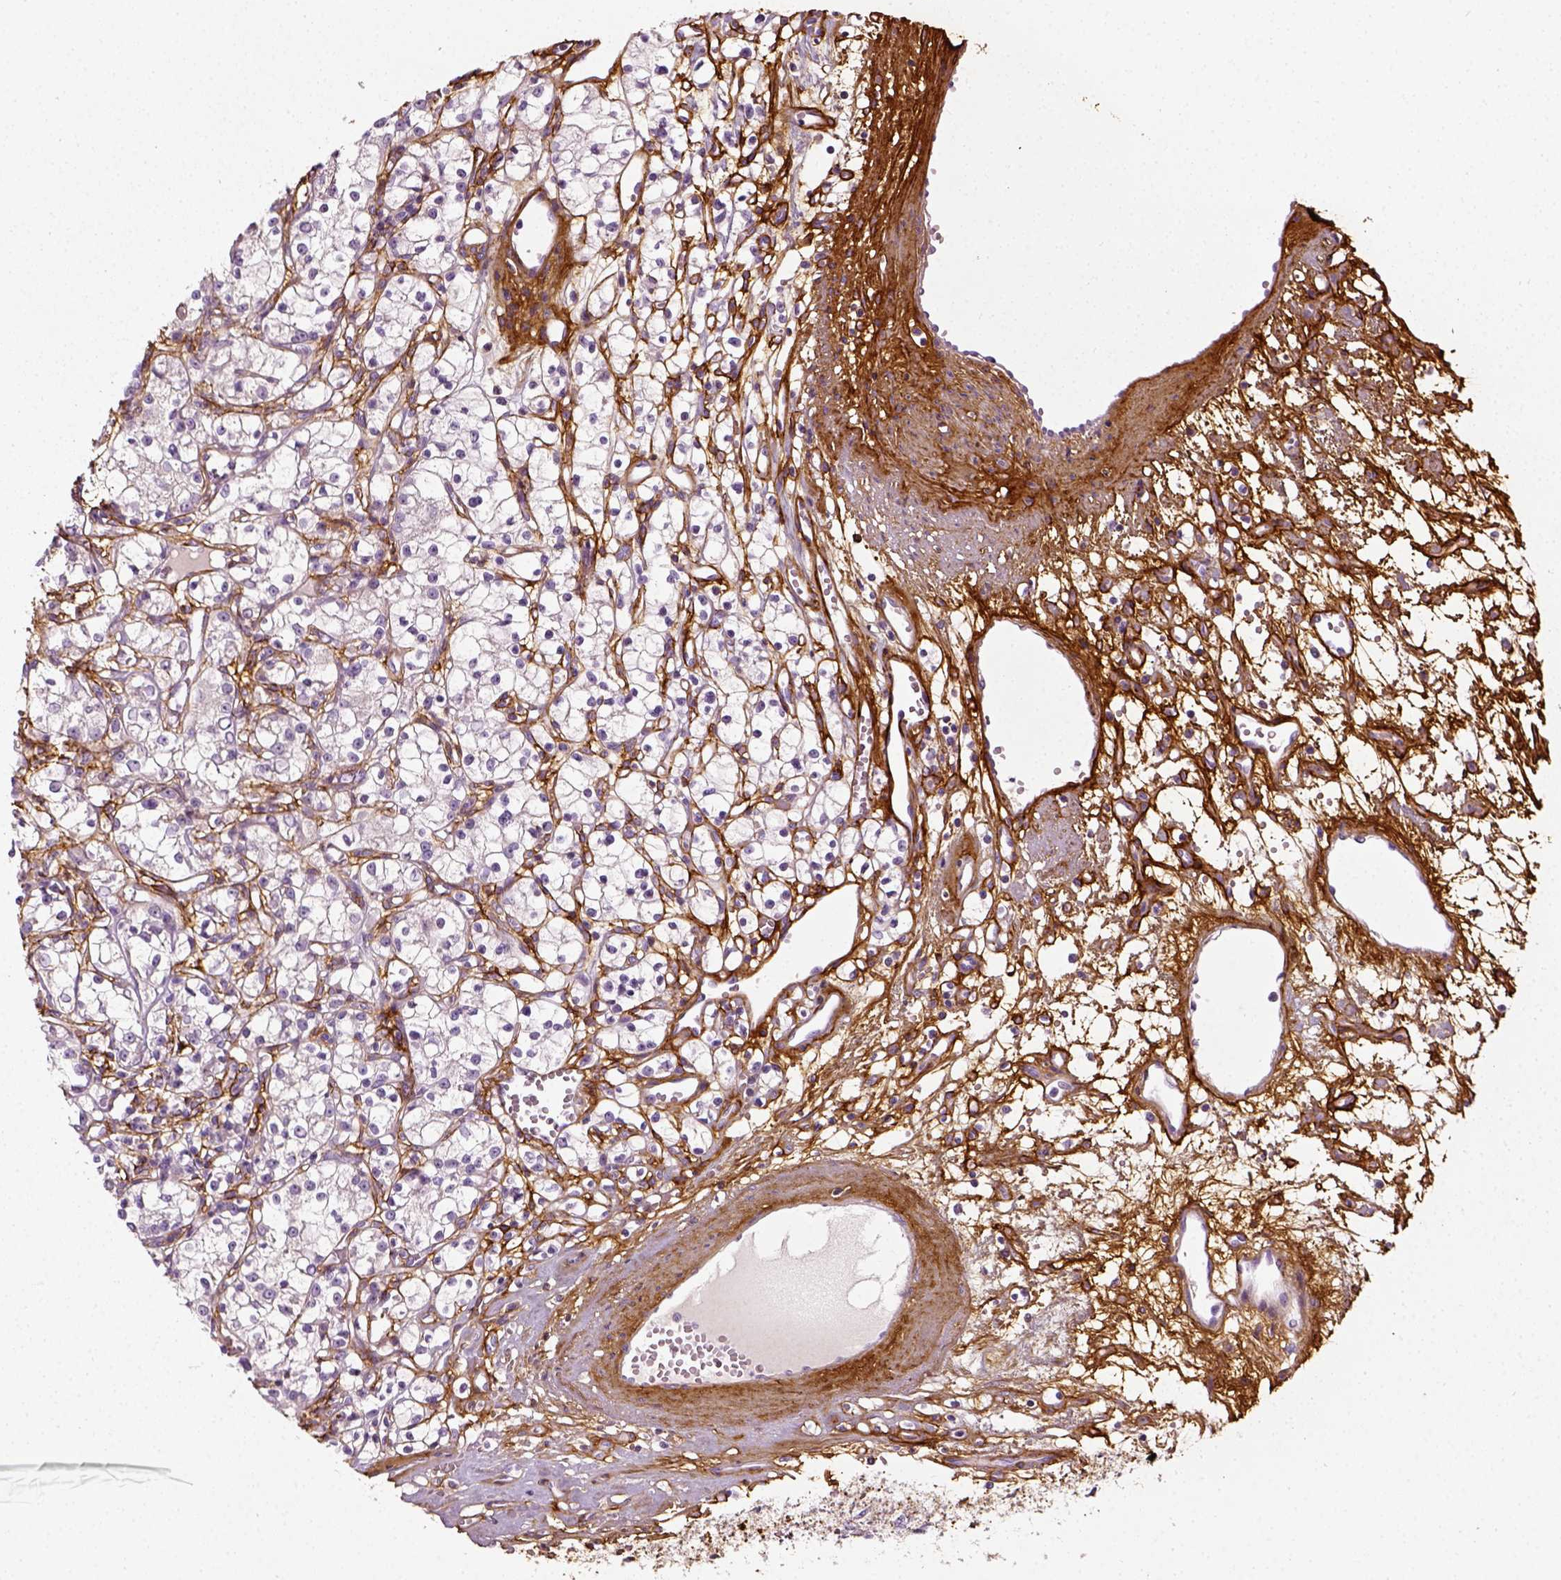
{"staining": {"intensity": "negative", "quantity": "none", "location": "none"}, "tissue": "renal cancer", "cell_type": "Tumor cells", "image_type": "cancer", "snomed": [{"axis": "morphology", "description": "Adenocarcinoma, NOS"}, {"axis": "topography", "description": "Kidney"}], "caption": "The histopathology image exhibits no significant staining in tumor cells of adenocarcinoma (renal).", "gene": "COL6A2", "patient": {"sex": "female", "age": 59}}